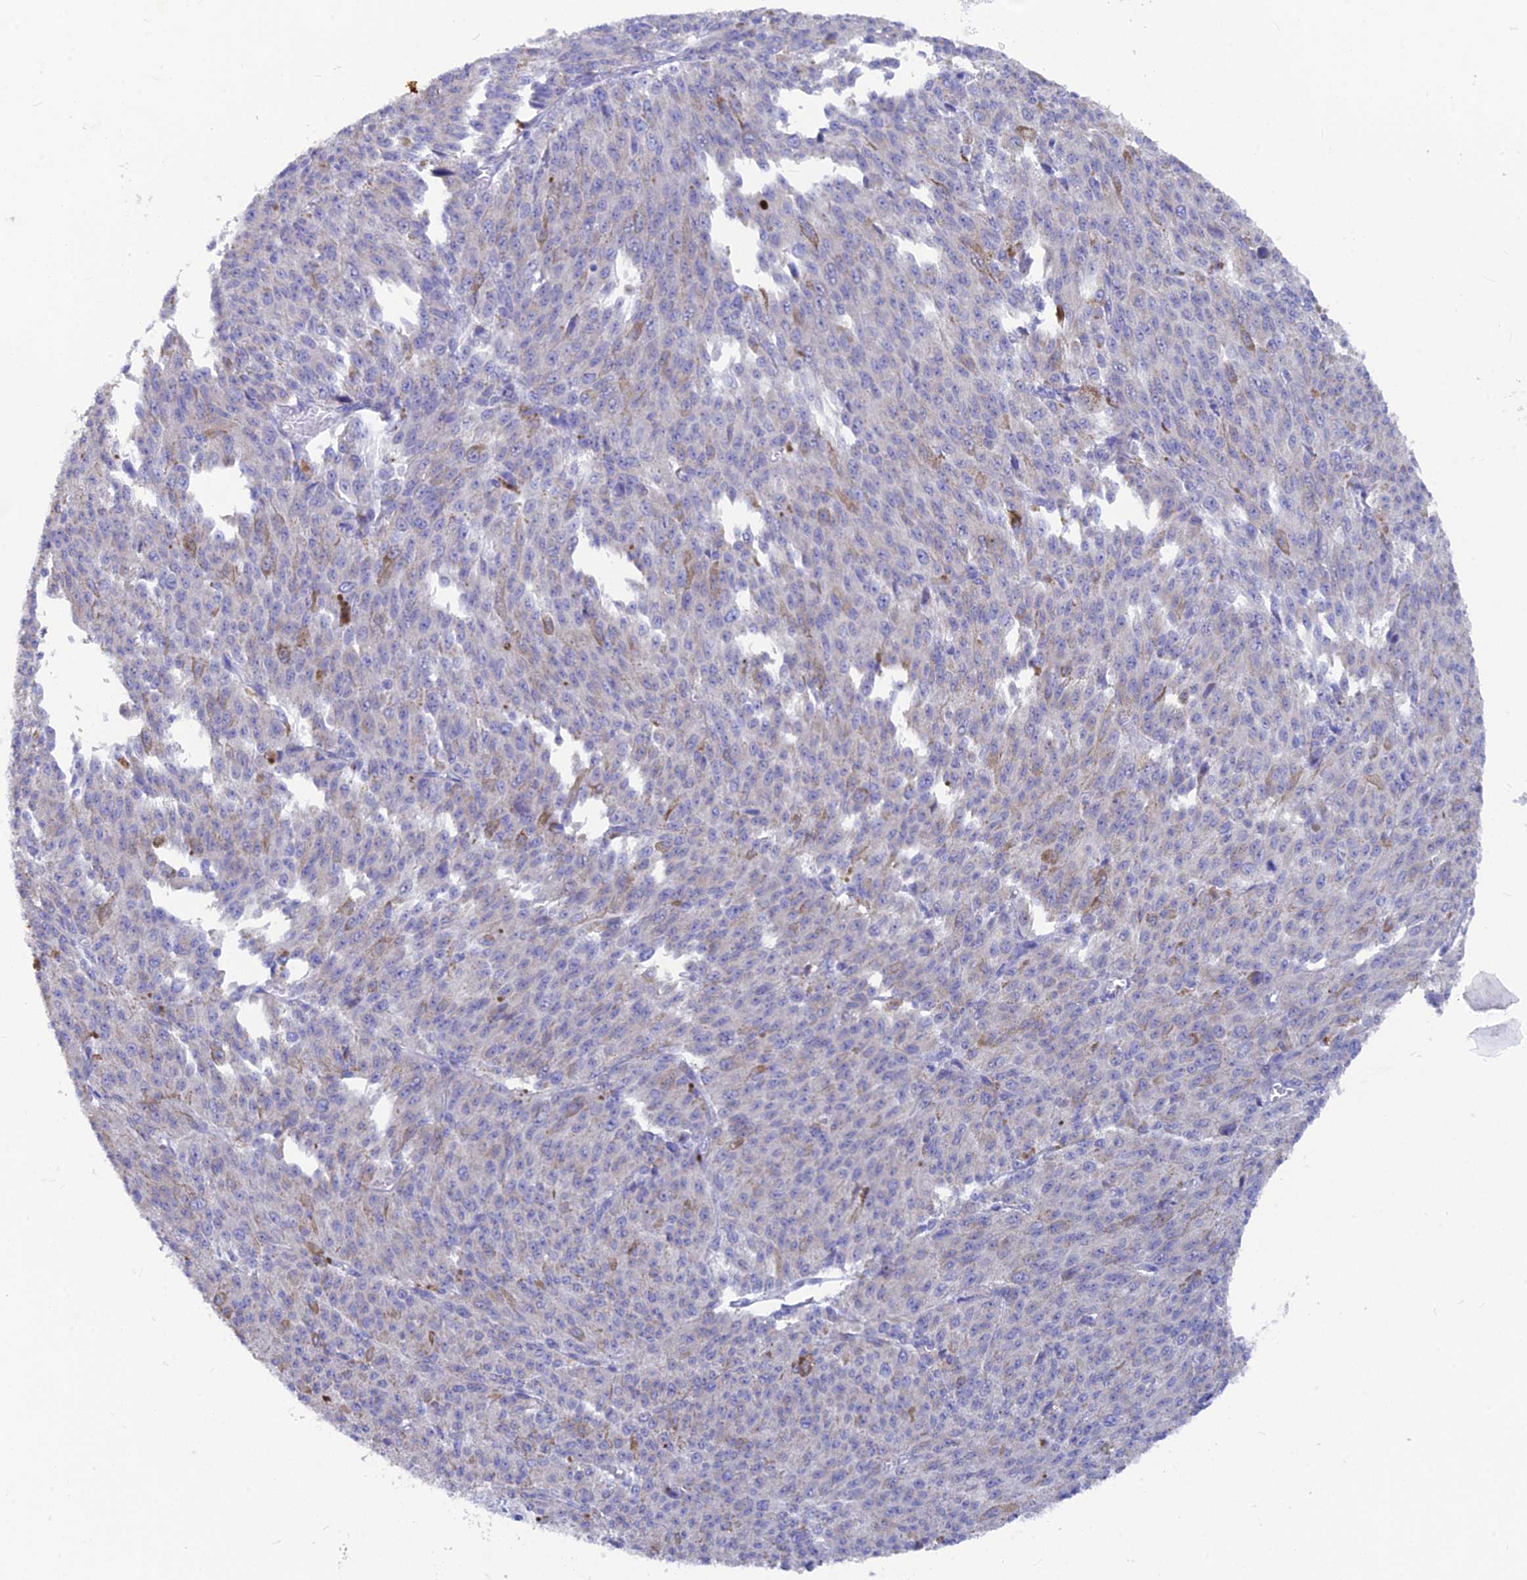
{"staining": {"intensity": "negative", "quantity": "none", "location": "none"}, "tissue": "melanoma", "cell_type": "Tumor cells", "image_type": "cancer", "snomed": [{"axis": "morphology", "description": "Malignant melanoma, NOS"}, {"axis": "topography", "description": "Skin"}], "caption": "IHC histopathology image of melanoma stained for a protein (brown), which shows no positivity in tumor cells.", "gene": "AK4", "patient": {"sex": "female", "age": 52}}